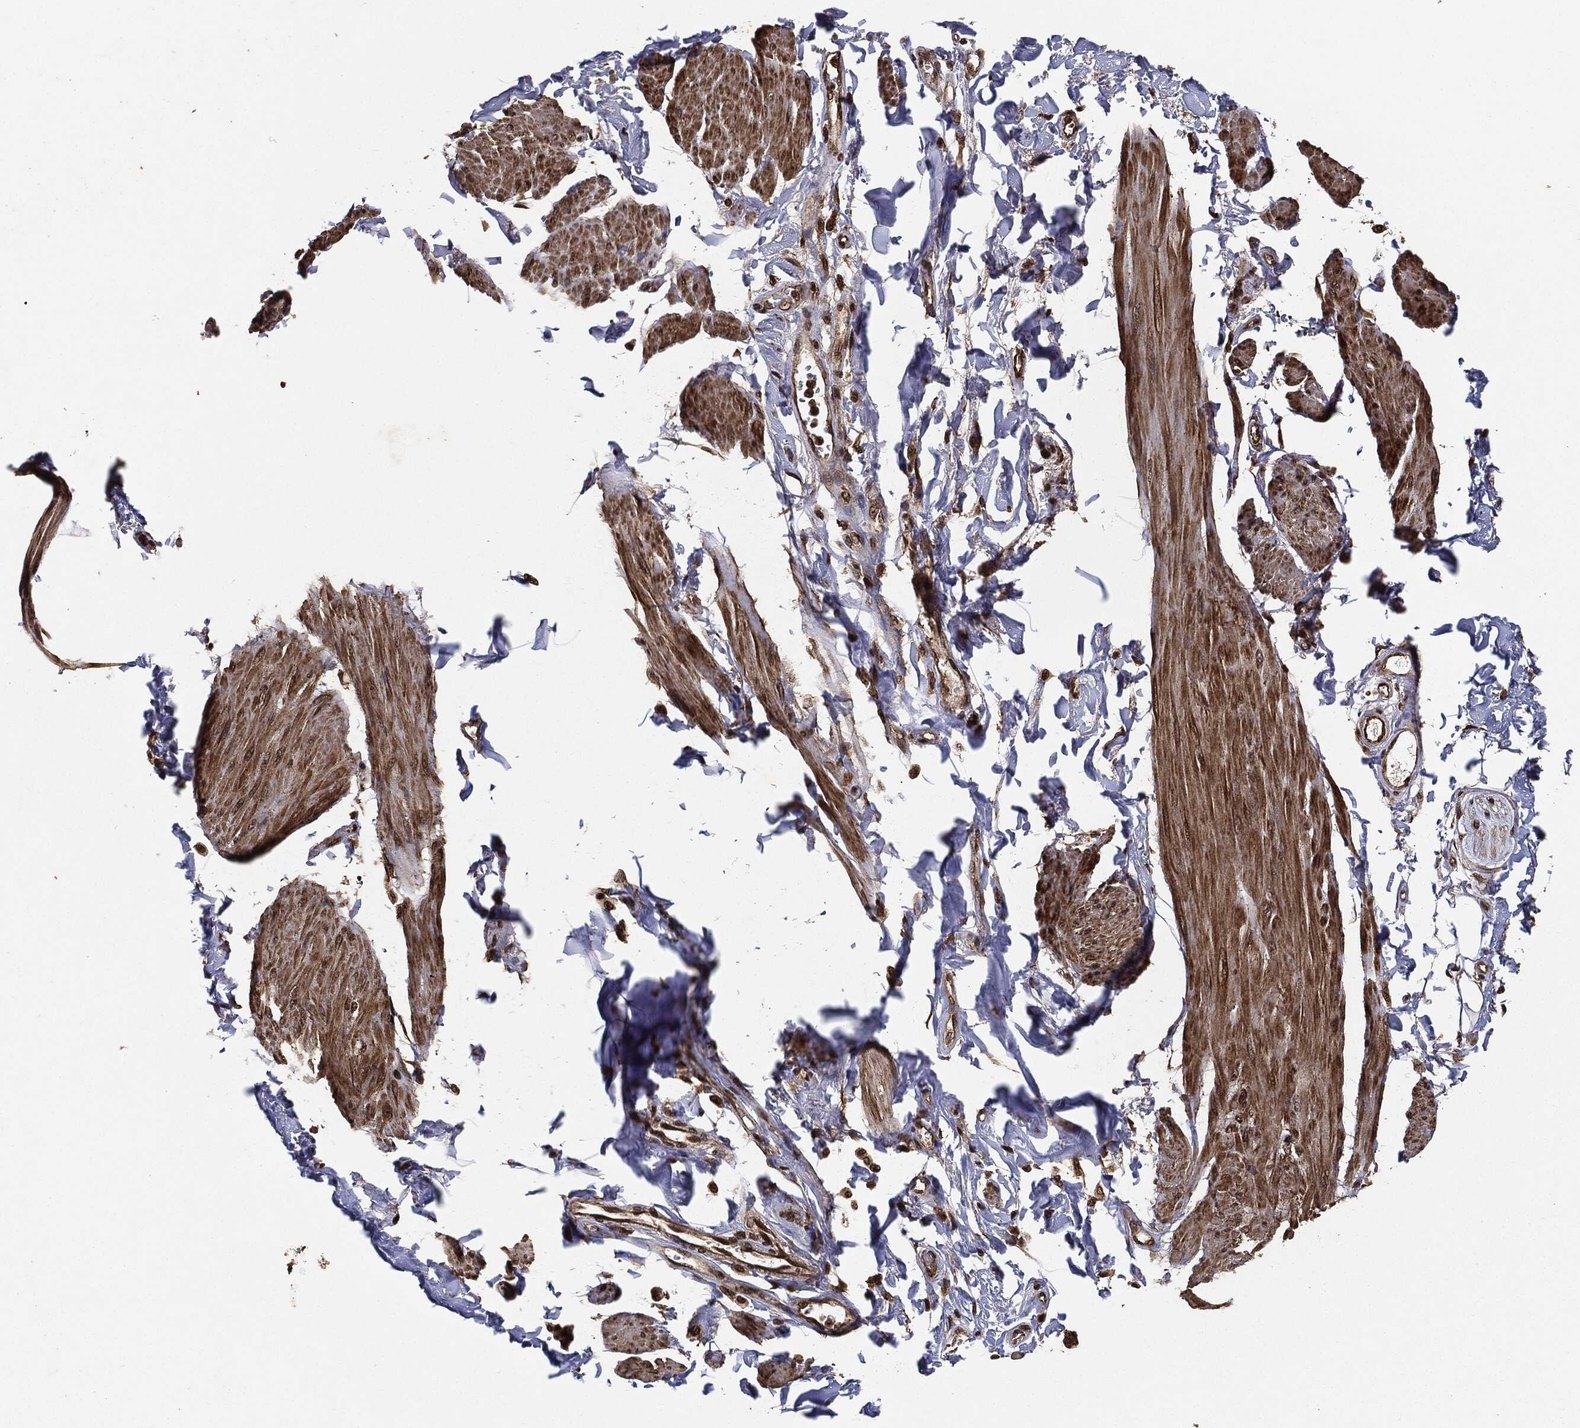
{"staining": {"intensity": "moderate", "quantity": "25%-75%", "location": "cytoplasmic/membranous,nuclear"}, "tissue": "smooth muscle", "cell_type": "Smooth muscle cells", "image_type": "normal", "snomed": [{"axis": "morphology", "description": "Normal tissue, NOS"}, {"axis": "topography", "description": "Adipose tissue"}, {"axis": "topography", "description": "Smooth muscle"}, {"axis": "topography", "description": "Peripheral nerve tissue"}], "caption": "Immunohistochemistry (IHC) micrograph of unremarkable smooth muscle: smooth muscle stained using IHC displays medium levels of moderate protein expression localized specifically in the cytoplasmic/membranous,nuclear of smooth muscle cells, appearing as a cytoplasmic/membranous,nuclear brown color.", "gene": "PDK1", "patient": {"sex": "male", "age": 83}}